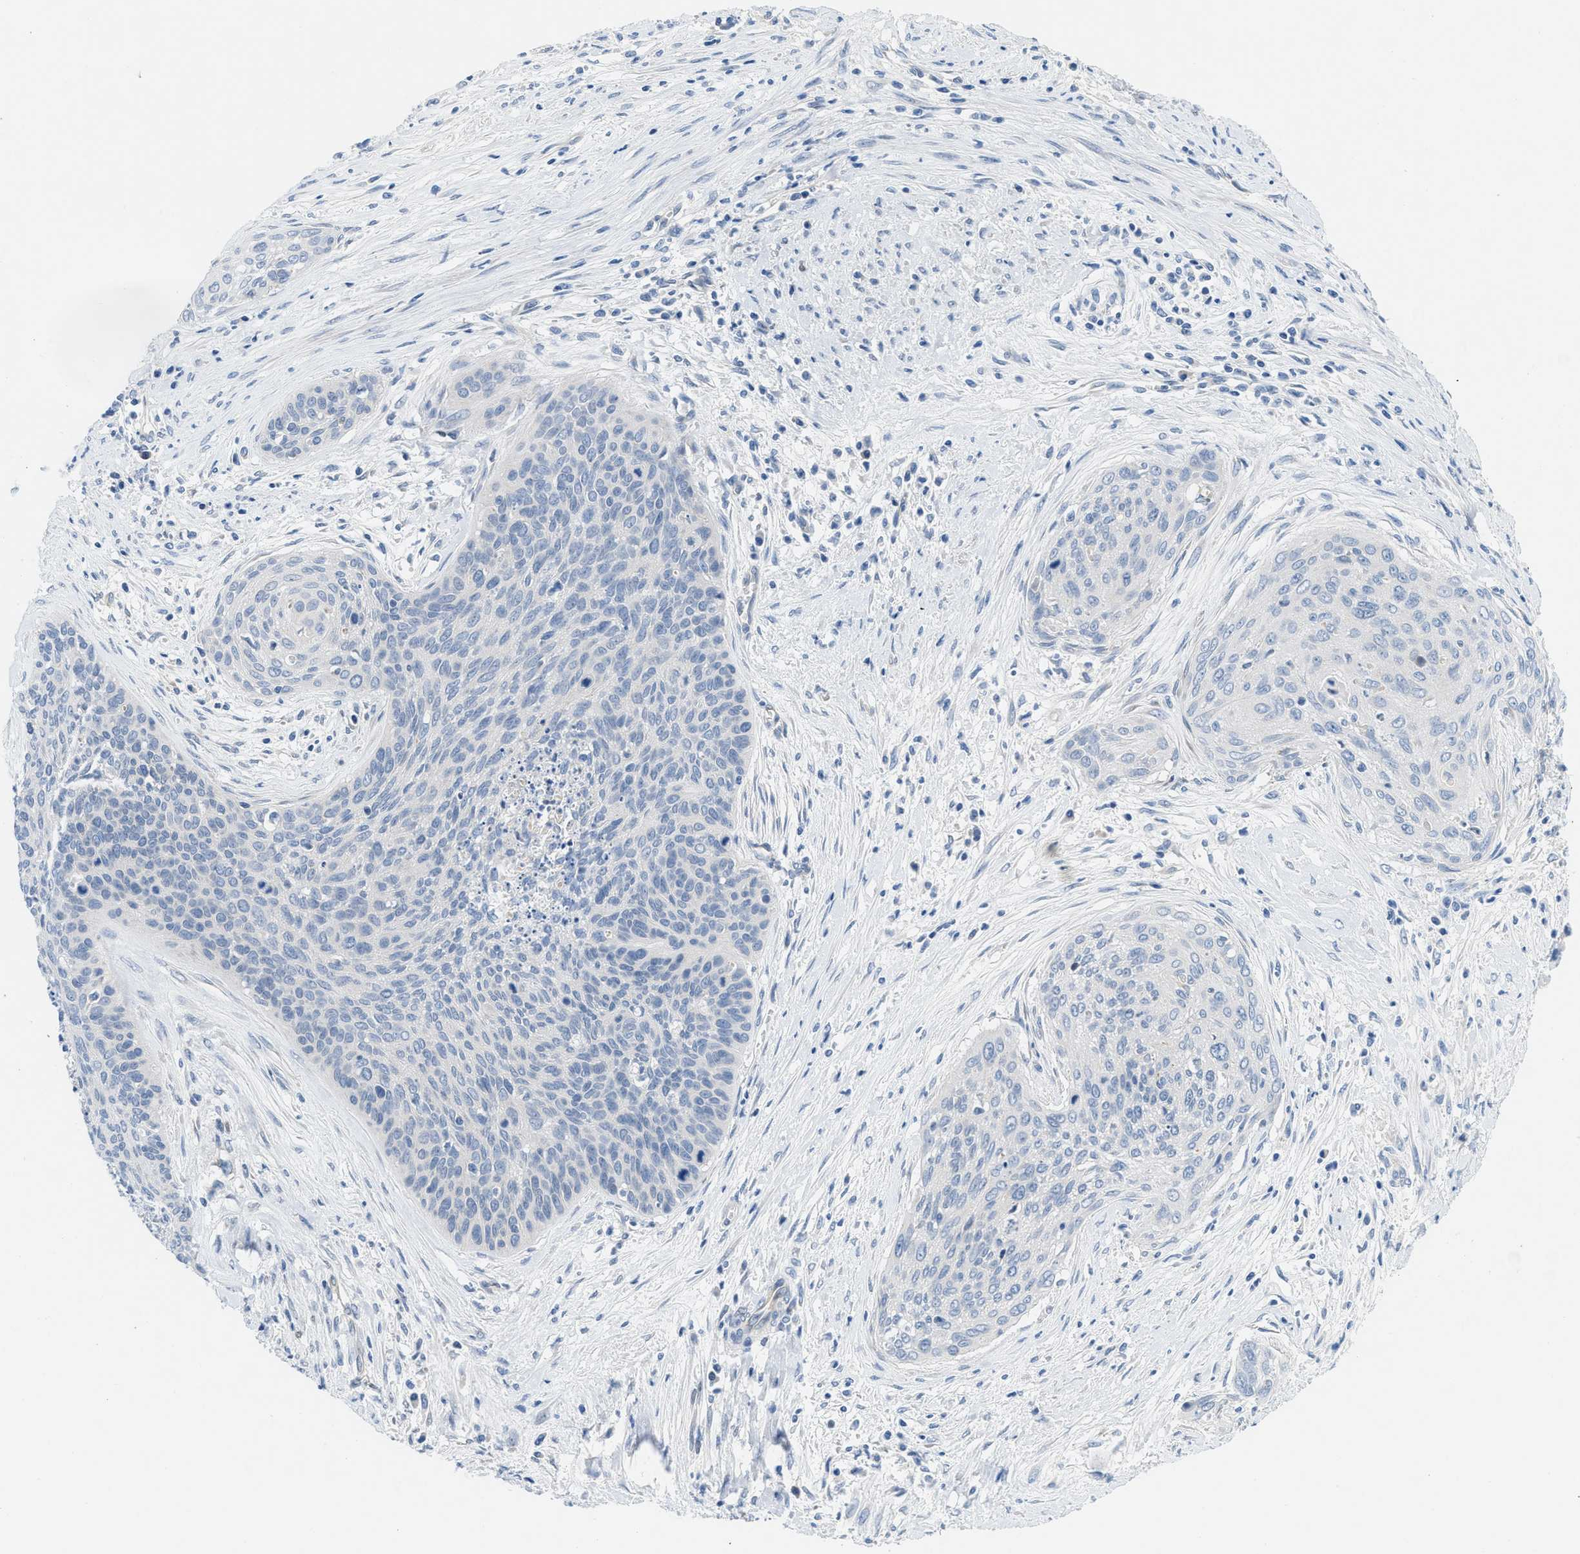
{"staining": {"intensity": "negative", "quantity": "none", "location": "none"}, "tissue": "cervical cancer", "cell_type": "Tumor cells", "image_type": "cancer", "snomed": [{"axis": "morphology", "description": "Squamous cell carcinoma, NOS"}, {"axis": "topography", "description": "Cervix"}], "caption": "An IHC histopathology image of cervical cancer is shown. There is no staining in tumor cells of cervical cancer.", "gene": "PGR", "patient": {"sex": "female", "age": 55}}